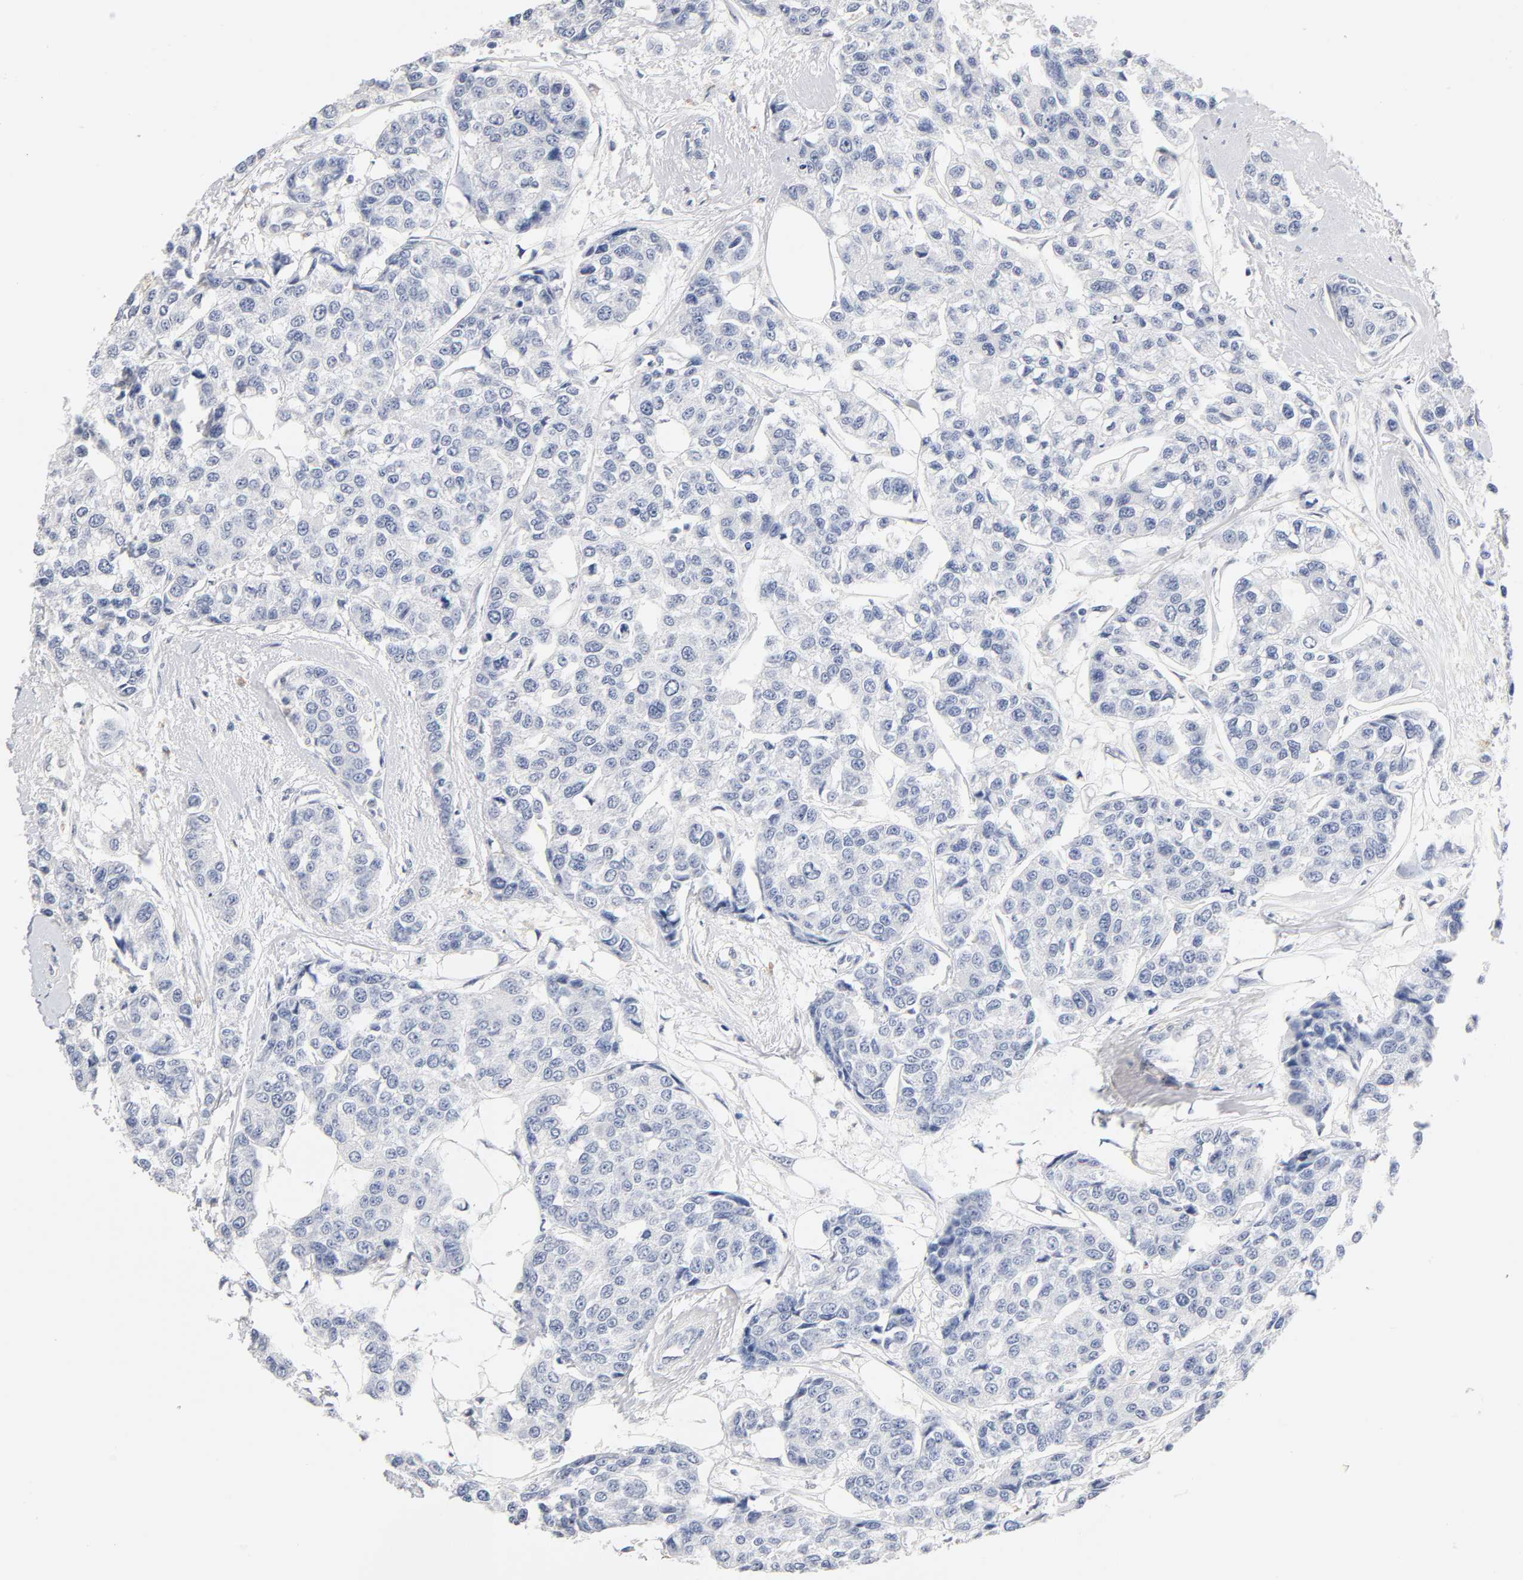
{"staining": {"intensity": "negative", "quantity": "none", "location": "none"}, "tissue": "breast cancer", "cell_type": "Tumor cells", "image_type": "cancer", "snomed": [{"axis": "morphology", "description": "Duct carcinoma"}, {"axis": "topography", "description": "Breast"}], "caption": "This is an IHC histopathology image of breast cancer. There is no staining in tumor cells.", "gene": "NFATC1", "patient": {"sex": "female", "age": 51}}